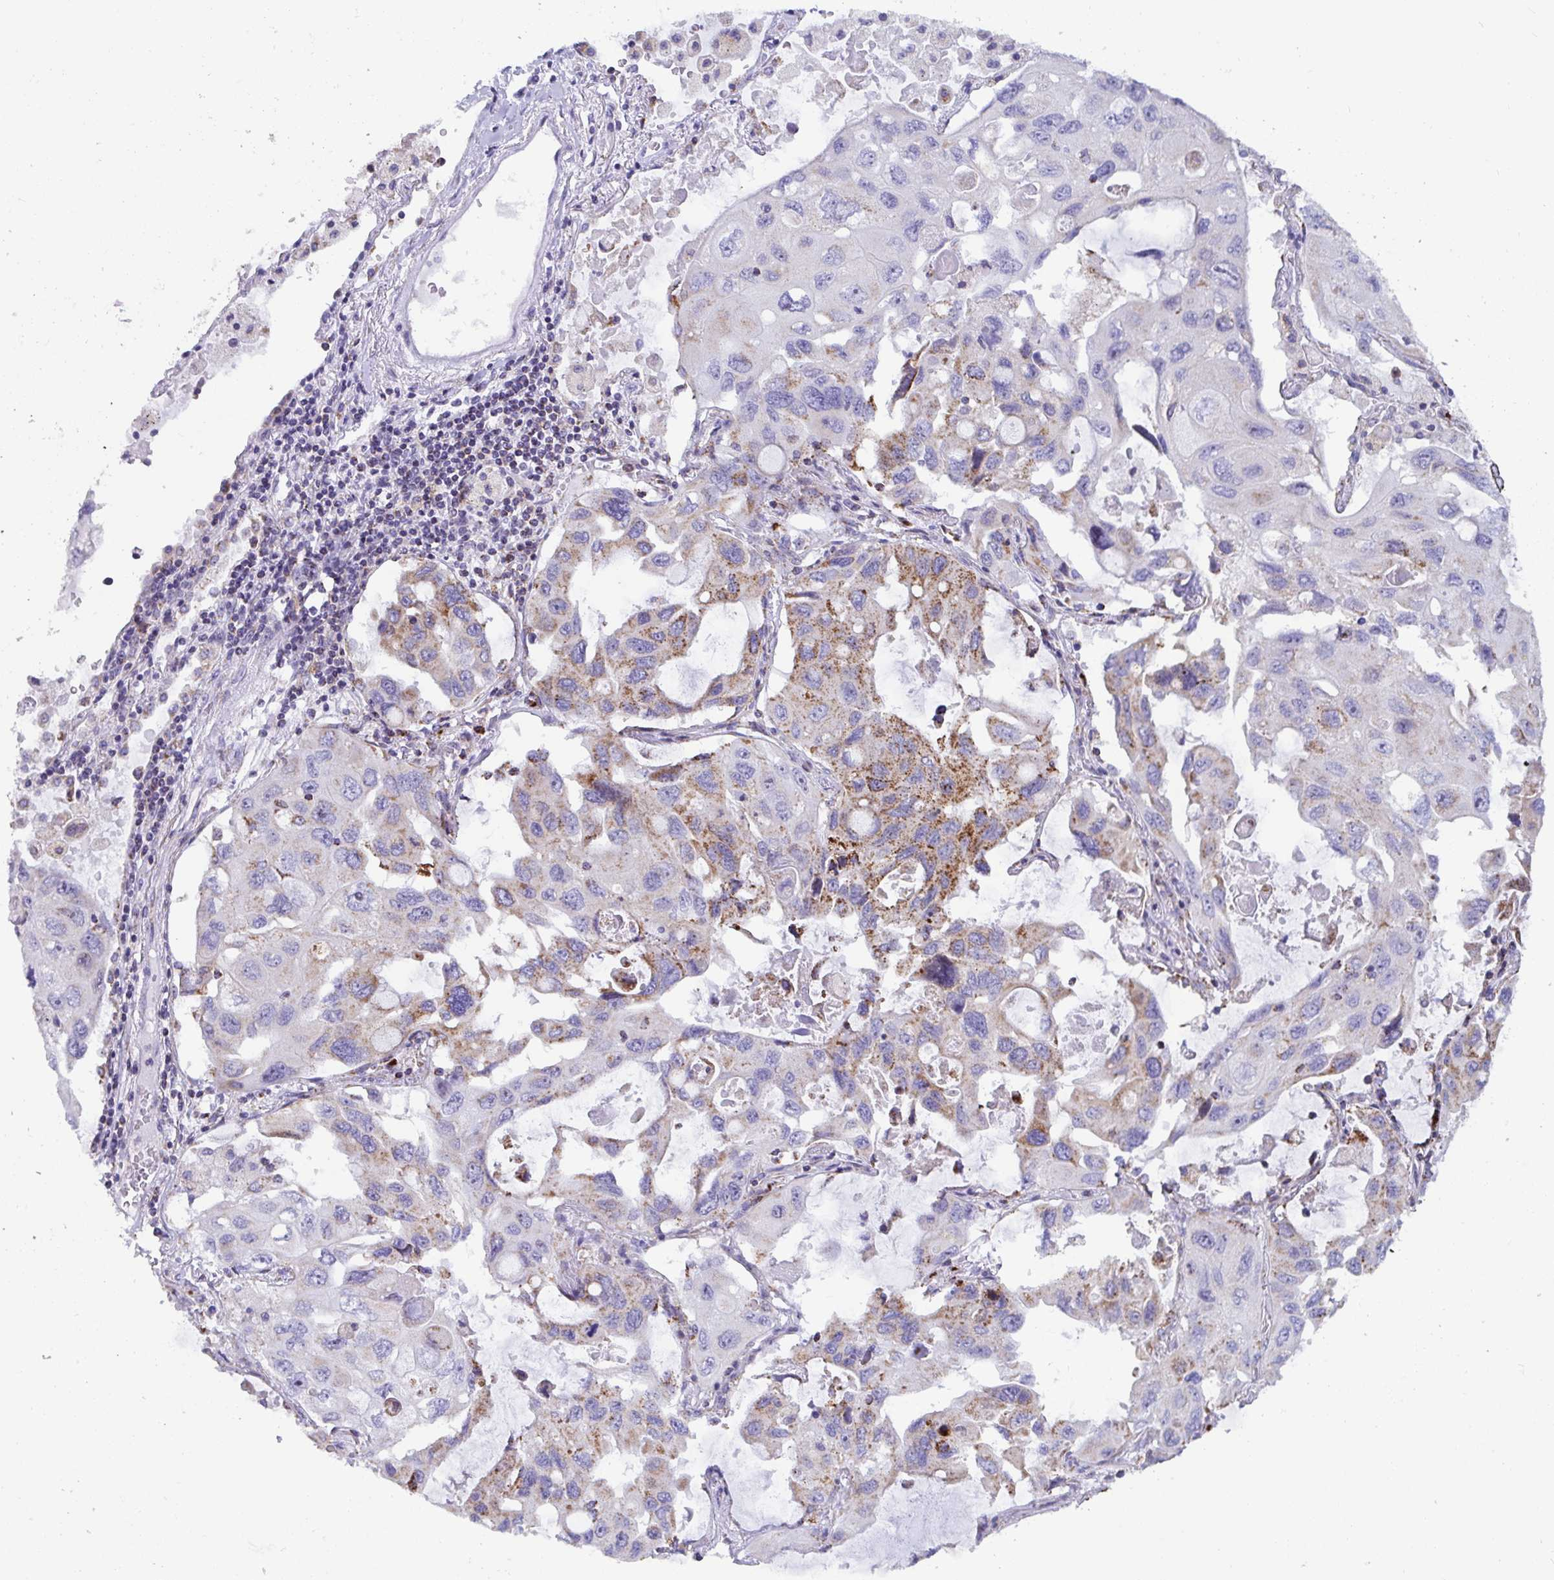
{"staining": {"intensity": "moderate", "quantity": "<25%", "location": "cytoplasmic/membranous"}, "tissue": "lung cancer", "cell_type": "Tumor cells", "image_type": "cancer", "snomed": [{"axis": "morphology", "description": "Squamous cell carcinoma, NOS"}, {"axis": "topography", "description": "Lung"}], "caption": "A histopathology image of human lung squamous cell carcinoma stained for a protein shows moderate cytoplasmic/membranous brown staining in tumor cells.", "gene": "ATP5MJ", "patient": {"sex": "female", "age": 73}}